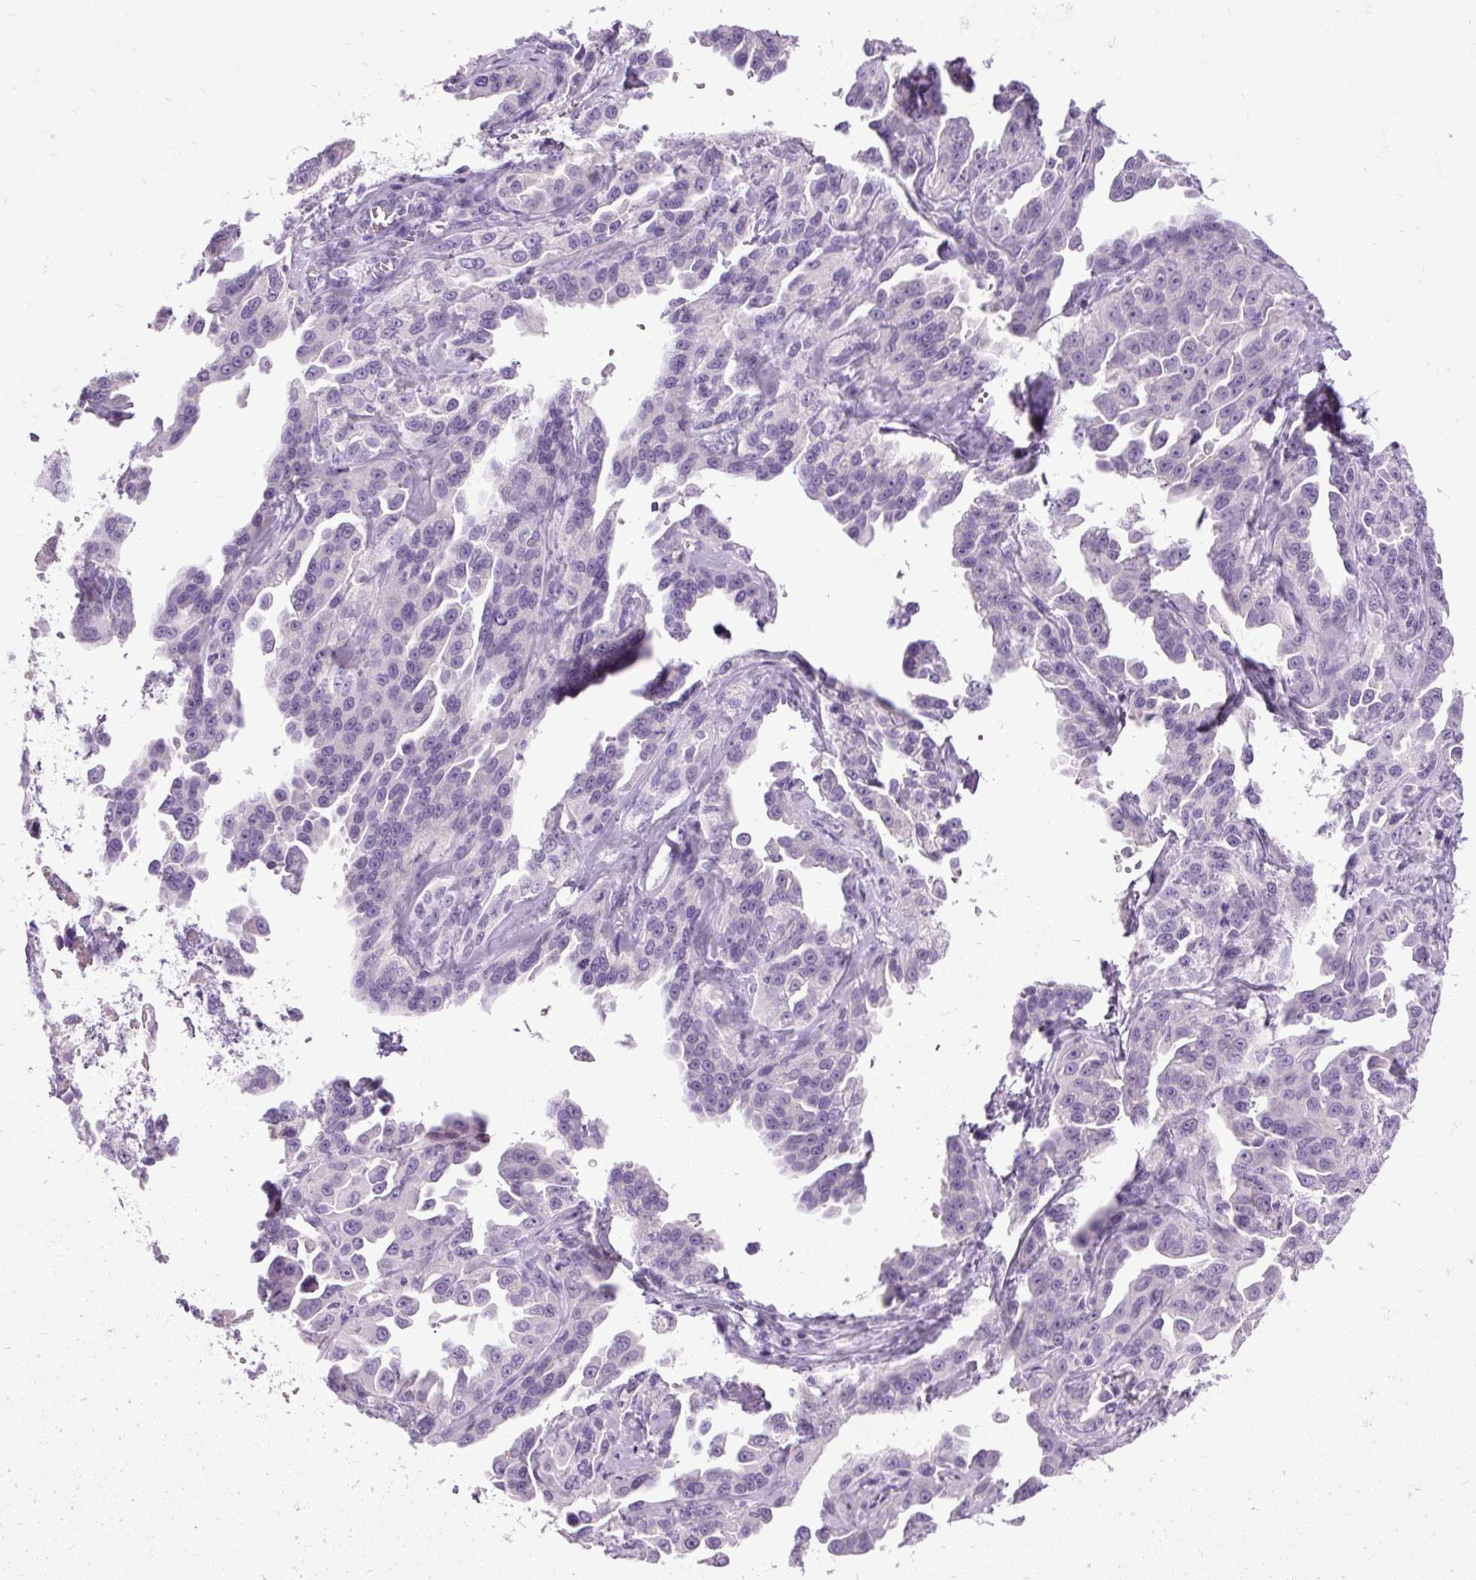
{"staining": {"intensity": "negative", "quantity": "none", "location": "none"}, "tissue": "ovarian cancer", "cell_type": "Tumor cells", "image_type": "cancer", "snomed": [{"axis": "morphology", "description": "Cystadenocarcinoma, serous, NOS"}, {"axis": "topography", "description": "Ovary"}], "caption": "High power microscopy micrograph of an immunohistochemistry photomicrograph of serous cystadenocarcinoma (ovarian), revealing no significant positivity in tumor cells.", "gene": "FABP7", "patient": {"sex": "female", "age": 75}}